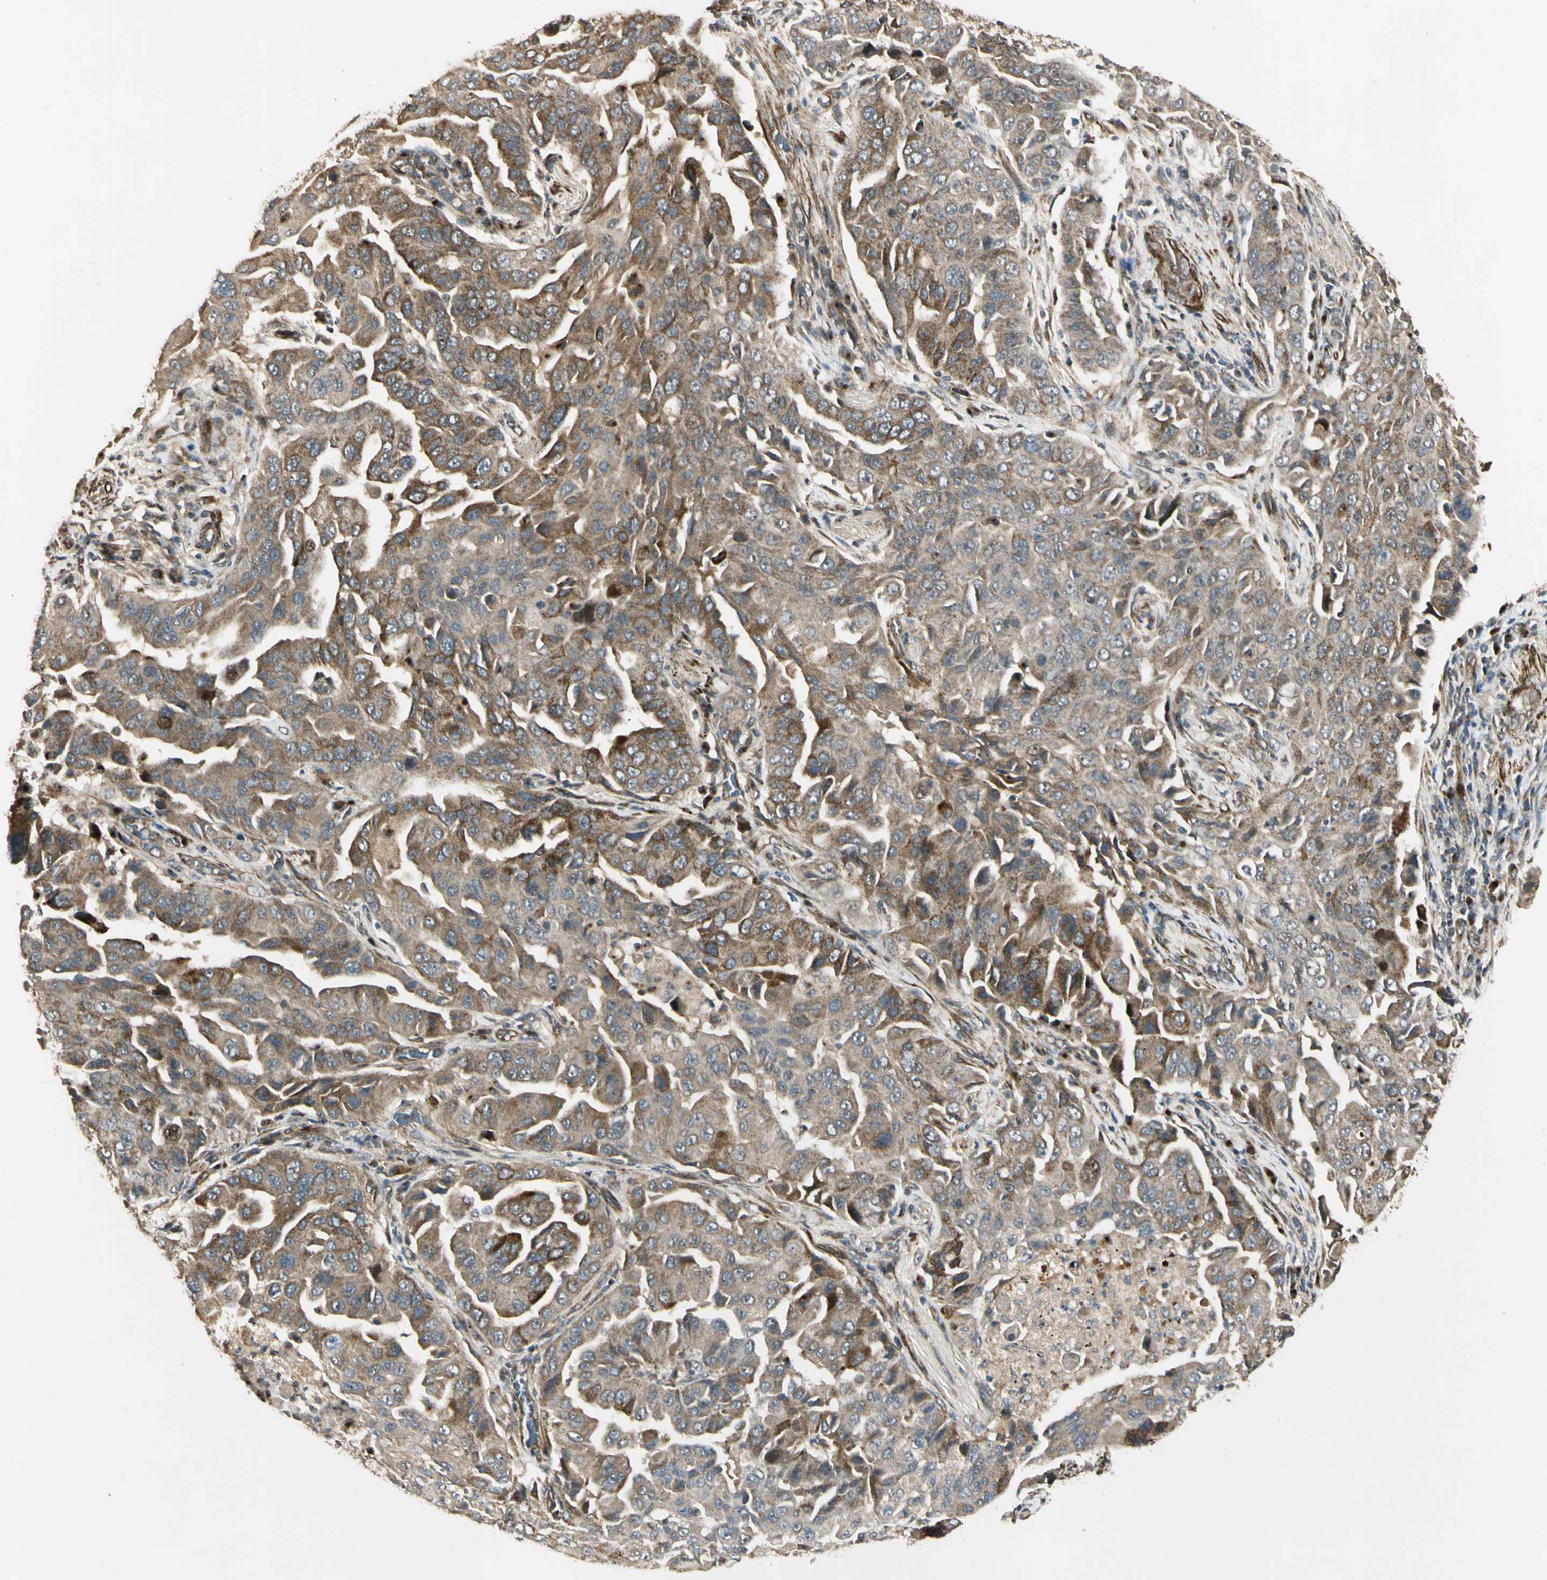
{"staining": {"intensity": "moderate", "quantity": ">75%", "location": "cytoplasmic/membranous"}, "tissue": "lung cancer", "cell_type": "Tumor cells", "image_type": "cancer", "snomed": [{"axis": "morphology", "description": "Adenocarcinoma, NOS"}, {"axis": "topography", "description": "Lung"}], "caption": "IHC of lung cancer demonstrates medium levels of moderate cytoplasmic/membranous positivity in approximately >75% of tumor cells. Immunohistochemistry stains the protein of interest in brown and the nuclei are stained blue.", "gene": "GCK", "patient": {"sex": "female", "age": 65}}